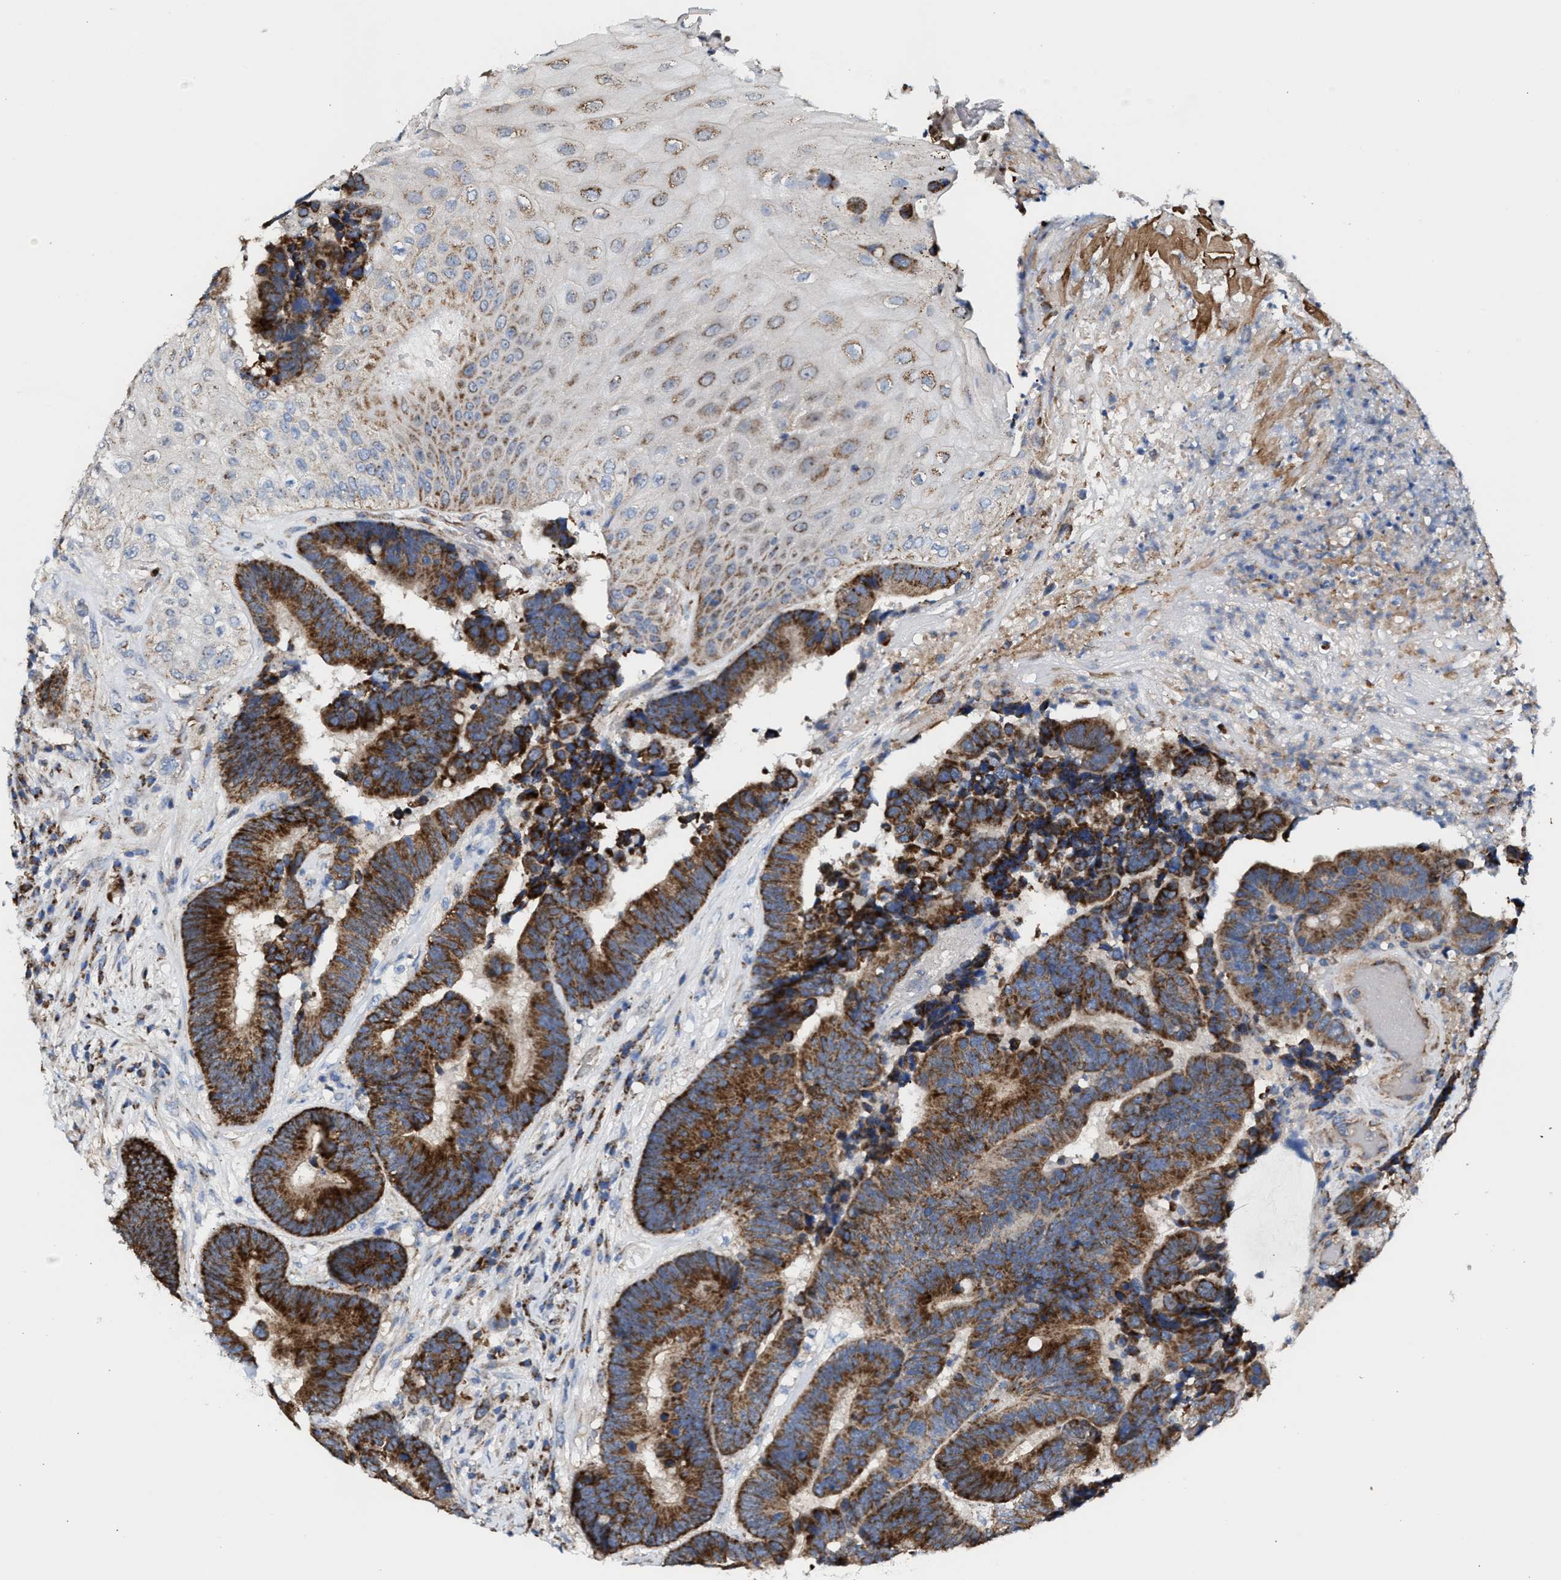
{"staining": {"intensity": "strong", "quantity": ">75%", "location": "cytoplasmic/membranous"}, "tissue": "colorectal cancer", "cell_type": "Tumor cells", "image_type": "cancer", "snomed": [{"axis": "morphology", "description": "Adenocarcinoma, NOS"}, {"axis": "topography", "description": "Rectum"}, {"axis": "topography", "description": "Anal"}], "caption": "IHC (DAB) staining of colorectal adenocarcinoma demonstrates strong cytoplasmic/membranous protein positivity in approximately >75% of tumor cells.", "gene": "MECR", "patient": {"sex": "female", "age": 89}}